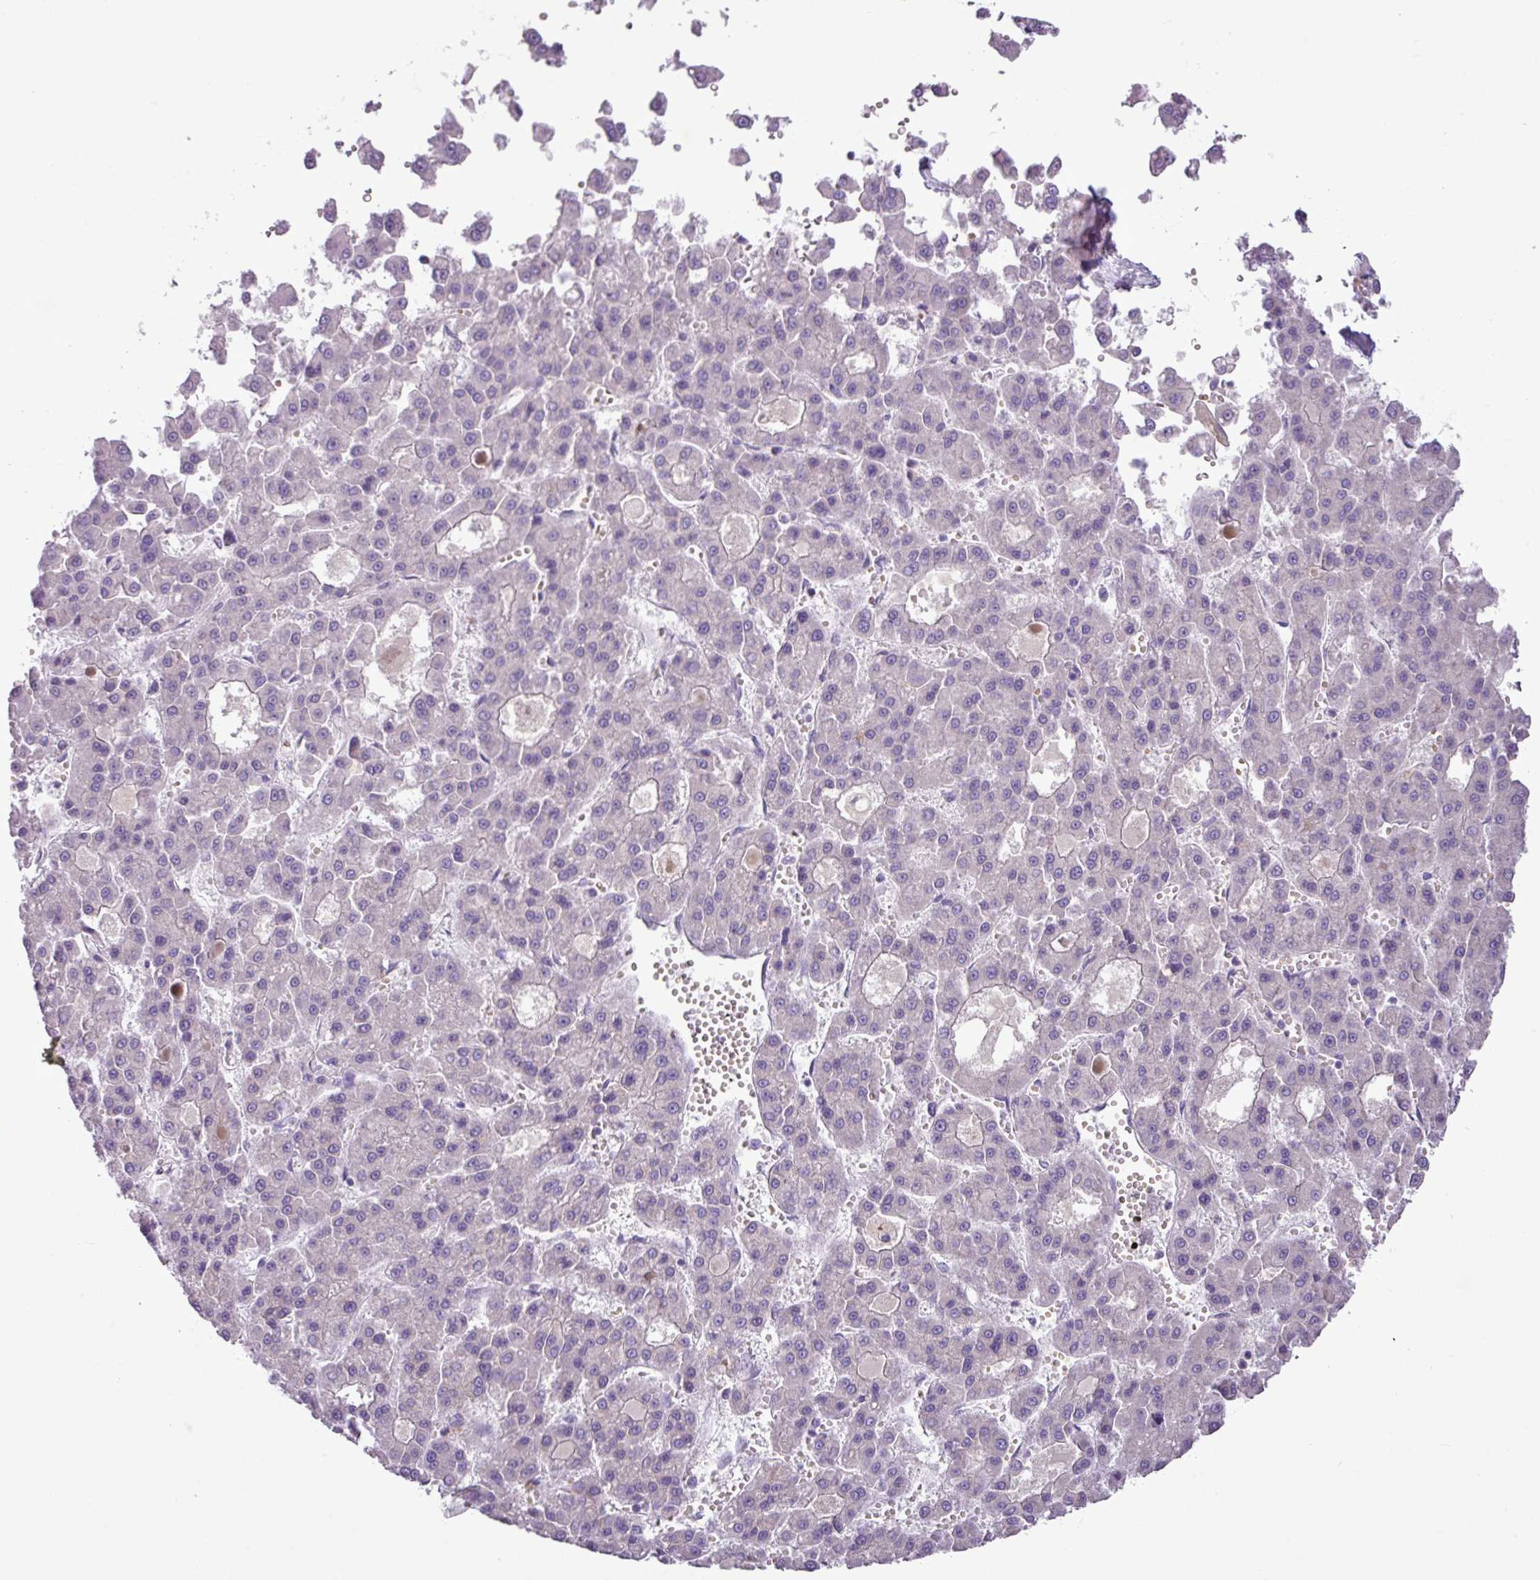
{"staining": {"intensity": "negative", "quantity": "none", "location": "none"}, "tissue": "liver cancer", "cell_type": "Tumor cells", "image_type": "cancer", "snomed": [{"axis": "morphology", "description": "Carcinoma, Hepatocellular, NOS"}, {"axis": "topography", "description": "Liver"}], "caption": "IHC histopathology image of neoplastic tissue: human hepatocellular carcinoma (liver) stained with DAB shows no significant protein positivity in tumor cells.", "gene": "IL17A", "patient": {"sex": "male", "age": 70}}